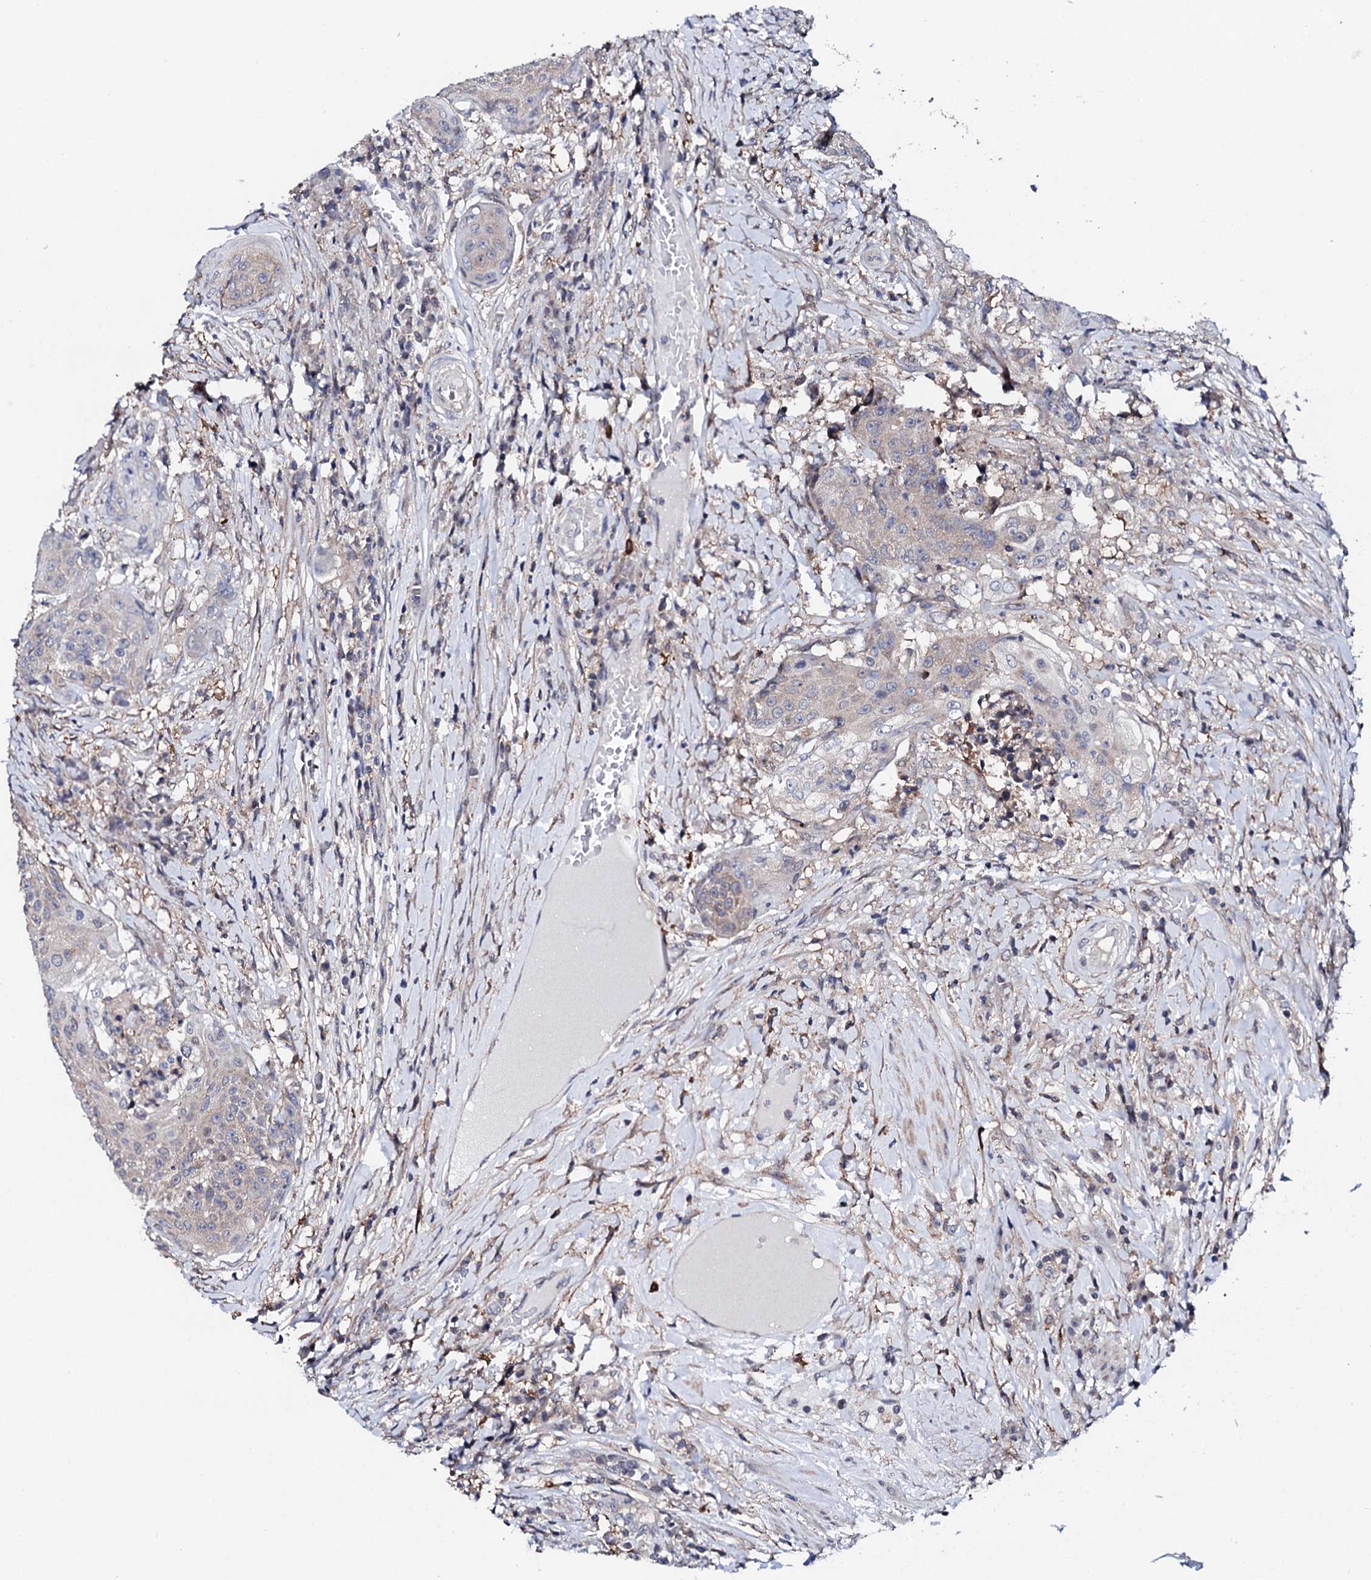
{"staining": {"intensity": "negative", "quantity": "none", "location": "none"}, "tissue": "urothelial cancer", "cell_type": "Tumor cells", "image_type": "cancer", "snomed": [{"axis": "morphology", "description": "Urothelial carcinoma, High grade"}, {"axis": "topography", "description": "Urinary bladder"}], "caption": "Immunohistochemistry micrograph of human urothelial cancer stained for a protein (brown), which reveals no staining in tumor cells.", "gene": "EDC3", "patient": {"sex": "female", "age": 63}}